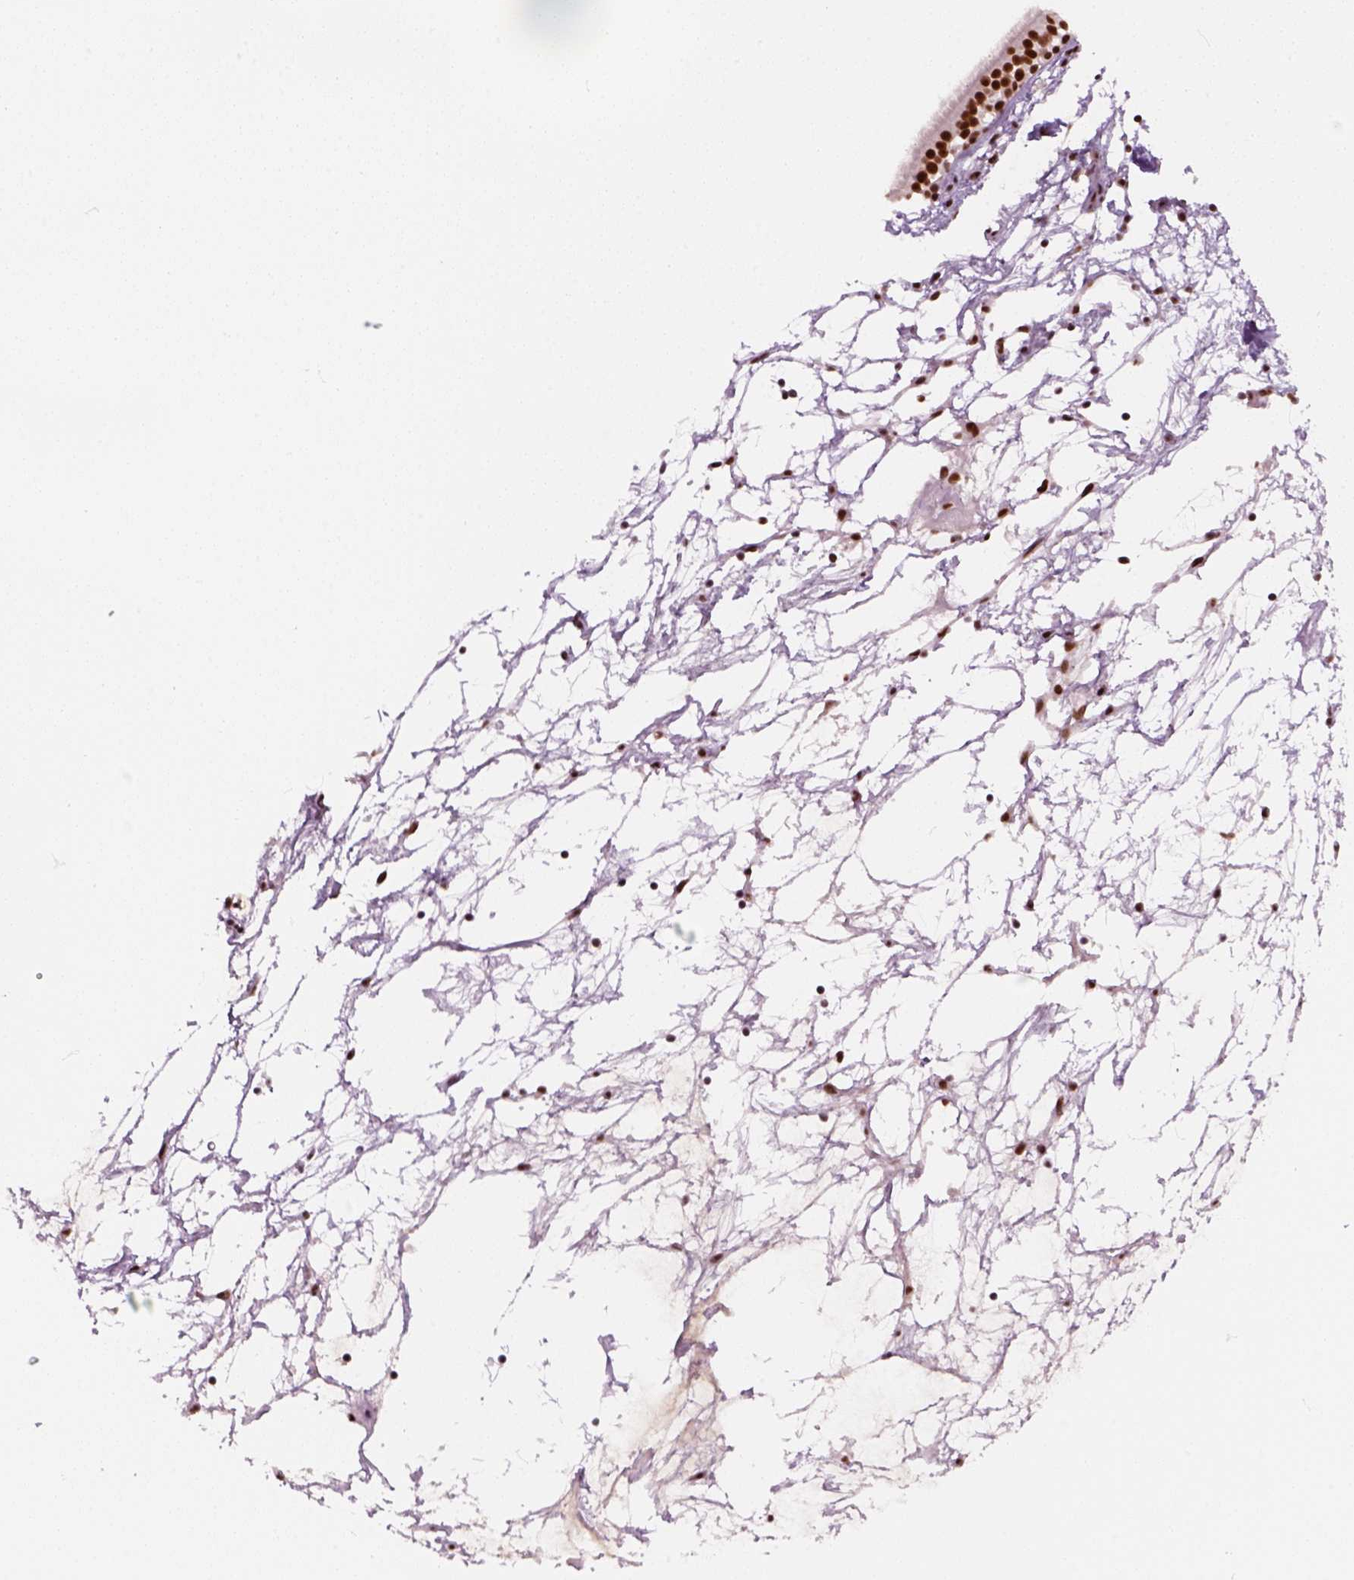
{"staining": {"intensity": "strong", "quantity": ">75%", "location": "nuclear"}, "tissue": "nasopharynx", "cell_type": "Respiratory epithelial cells", "image_type": "normal", "snomed": [{"axis": "morphology", "description": "Normal tissue, NOS"}, {"axis": "topography", "description": "Nasopharynx"}], "caption": "About >75% of respiratory epithelial cells in normal nasopharynx exhibit strong nuclear protein positivity as visualized by brown immunohistochemical staining.", "gene": "GTF2F1", "patient": {"sex": "male", "age": 68}}